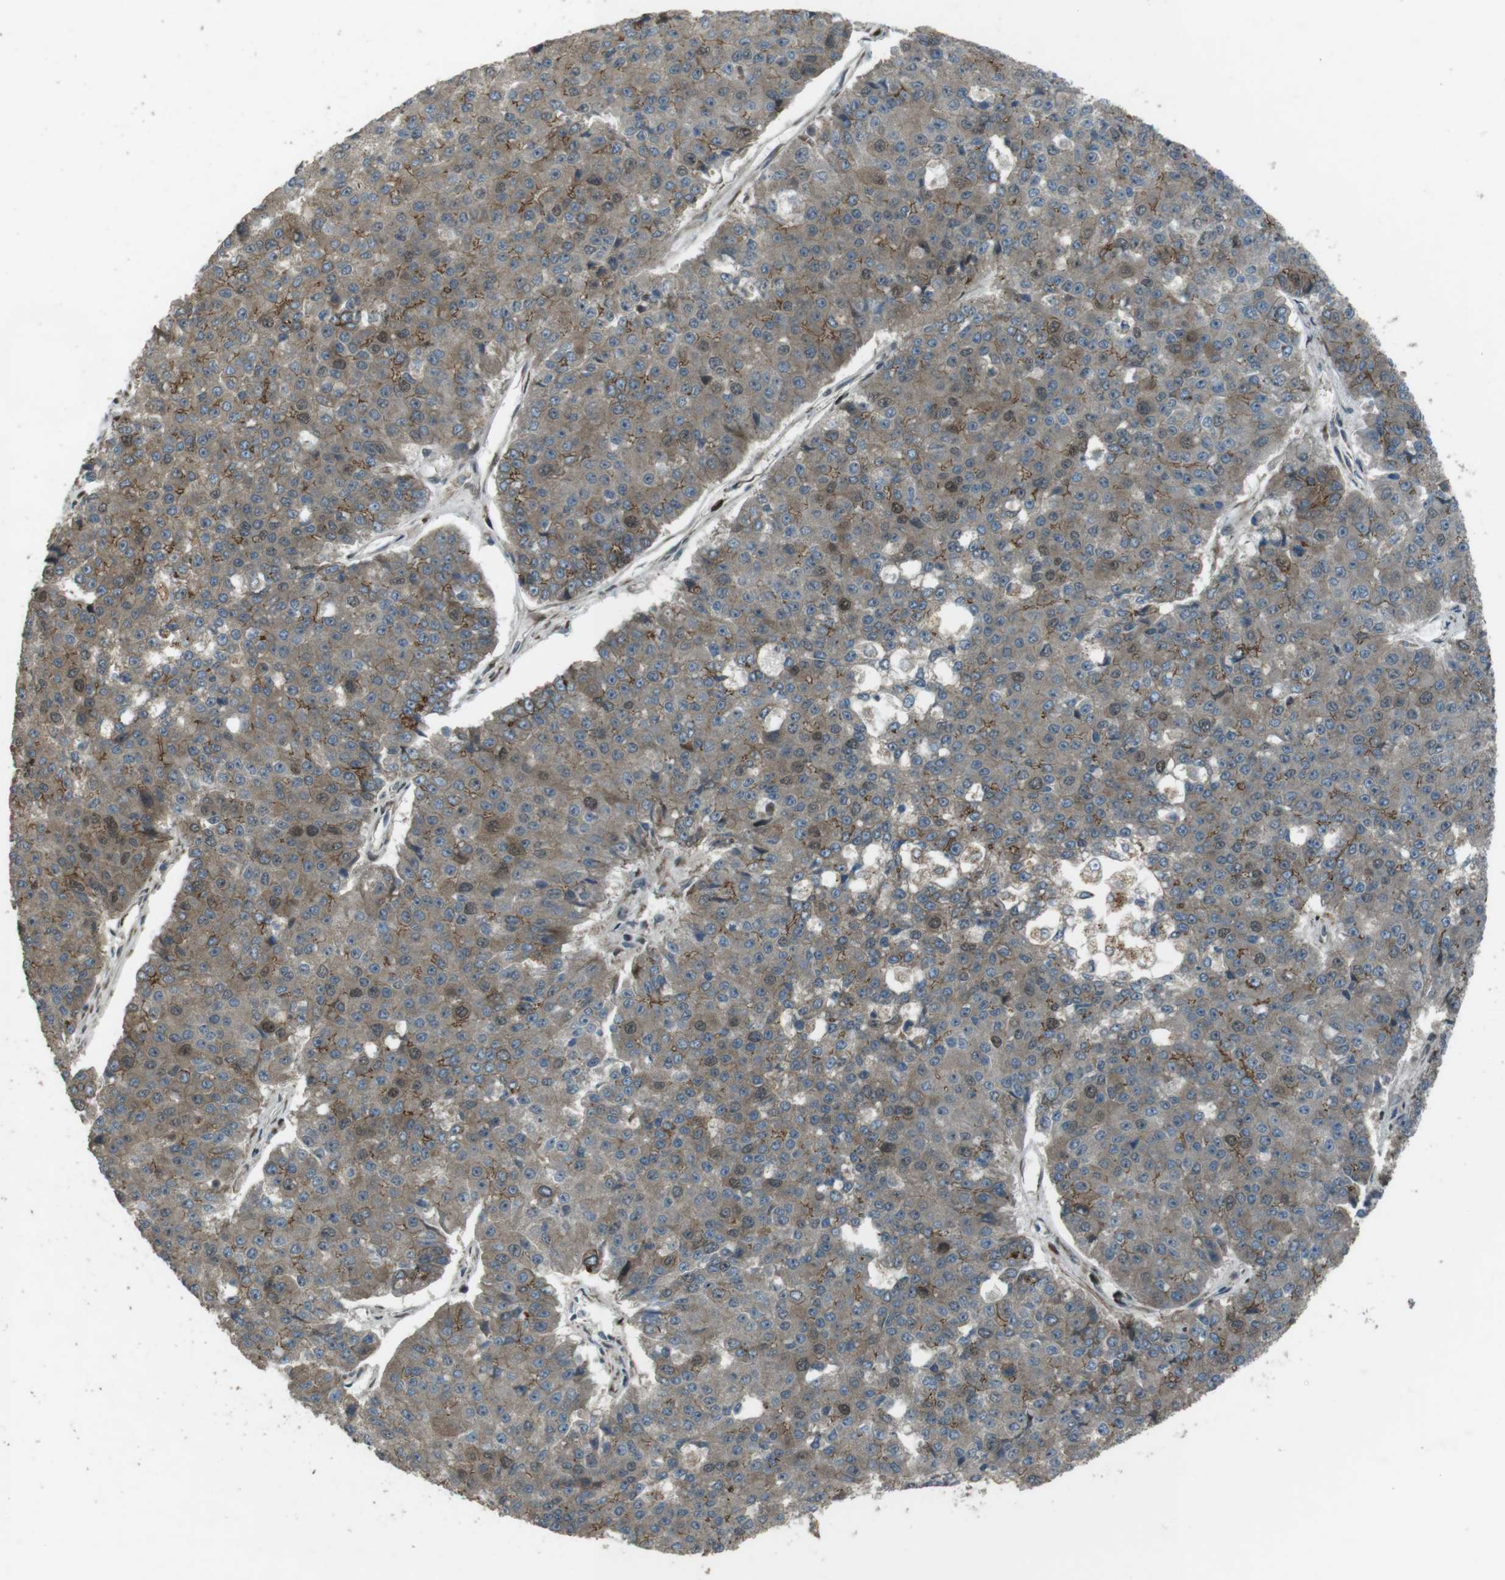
{"staining": {"intensity": "moderate", "quantity": "25%-75%", "location": "cytoplasmic/membranous,nuclear"}, "tissue": "pancreatic cancer", "cell_type": "Tumor cells", "image_type": "cancer", "snomed": [{"axis": "morphology", "description": "Adenocarcinoma, NOS"}, {"axis": "topography", "description": "Pancreas"}], "caption": "Adenocarcinoma (pancreatic) stained with IHC displays moderate cytoplasmic/membranous and nuclear staining in approximately 25%-75% of tumor cells. Immunohistochemistry stains the protein in brown and the nuclei are stained blue.", "gene": "ZNF330", "patient": {"sex": "male", "age": 50}}